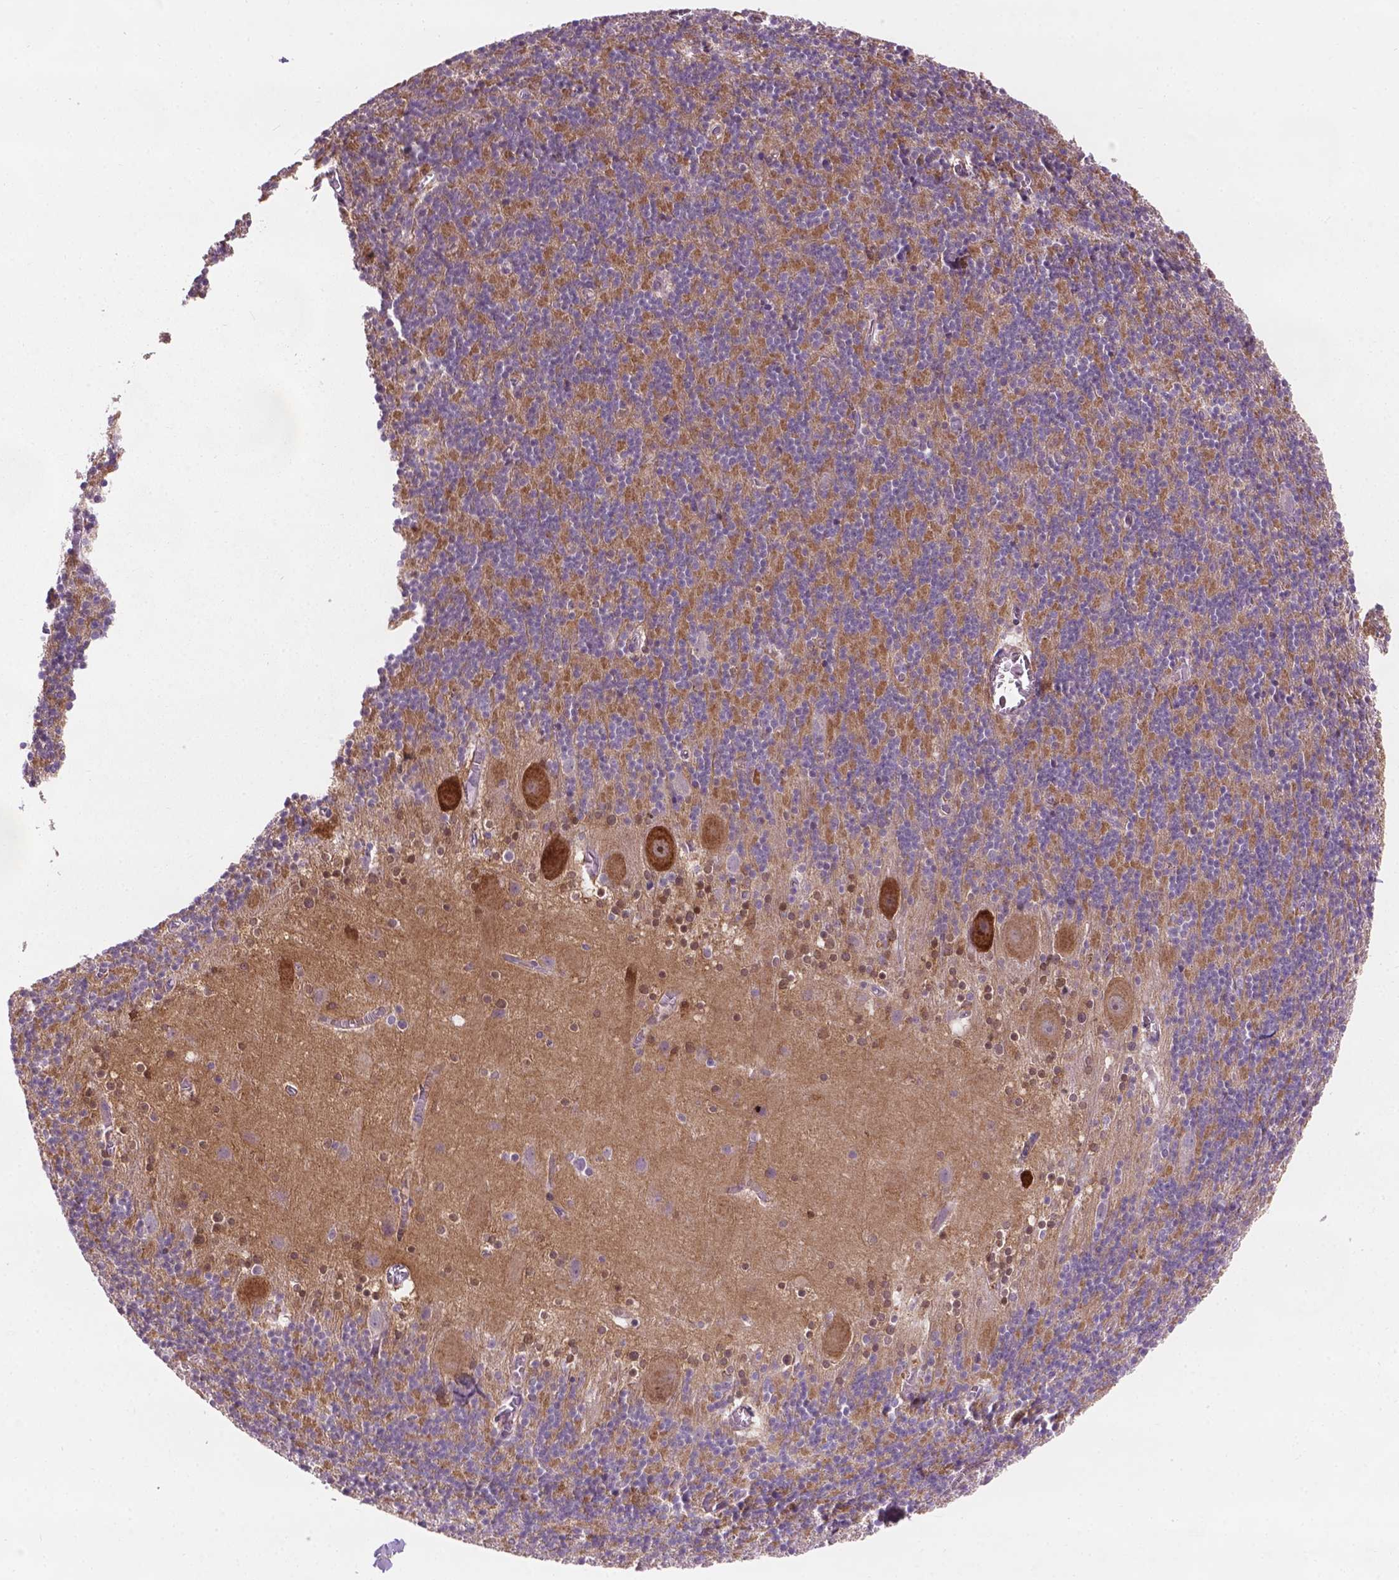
{"staining": {"intensity": "moderate", "quantity": "<25%", "location": "cytoplasmic/membranous"}, "tissue": "cerebellum", "cell_type": "Cells in granular layer", "image_type": "normal", "snomed": [{"axis": "morphology", "description": "Normal tissue, NOS"}, {"axis": "topography", "description": "Cerebellum"}], "caption": "Immunohistochemical staining of unremarkable human cerebellum displays <25% levels of moderate cytoplasmic/membranous protein positivity in approximately <25% of cells in granular layer. (Brightfield microscopy of DAB IHC at high magnification).", "gene": "GXYLT2", "patient": {"sex": "male", "age": 70}}